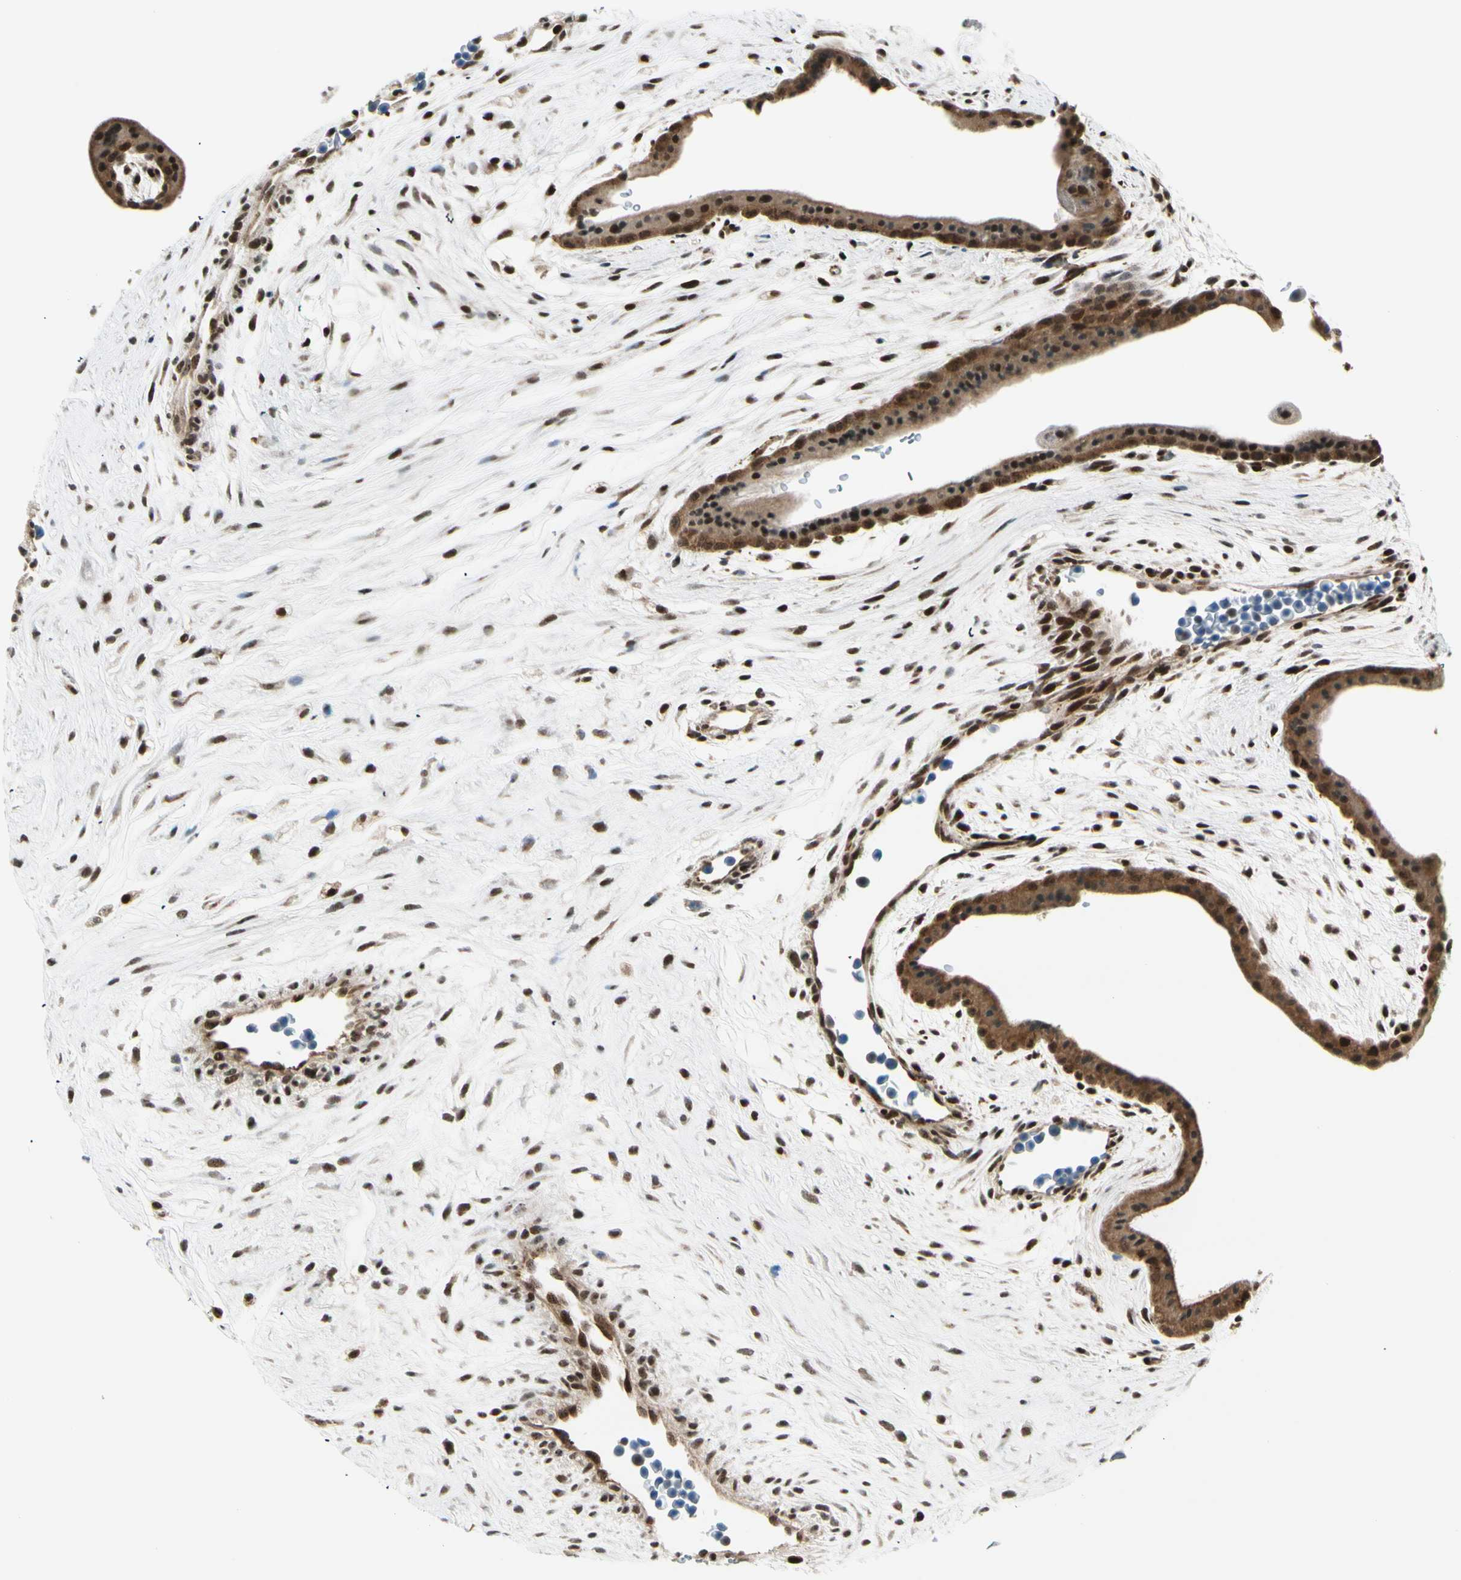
{"staining": {"intensity": "strong", "quantity": ">75%", "location": "nuclear"}, "tissue": "placenta", "cell_type": "Decidual cells", "image_type": "normal", "snomed": [{"axis": "morphology", "description": "Normal tissue, NOS"}, {"axis": "topography", "description": "Placenta"}], "caption": "This is a photomicrograph of immunohistochemistry (IHC) staining of normal placenta, which shows strong expression in the nuclear of decidual cells.", "gene": "DAXX", "patient": {"sex": "female", "age": 35}}